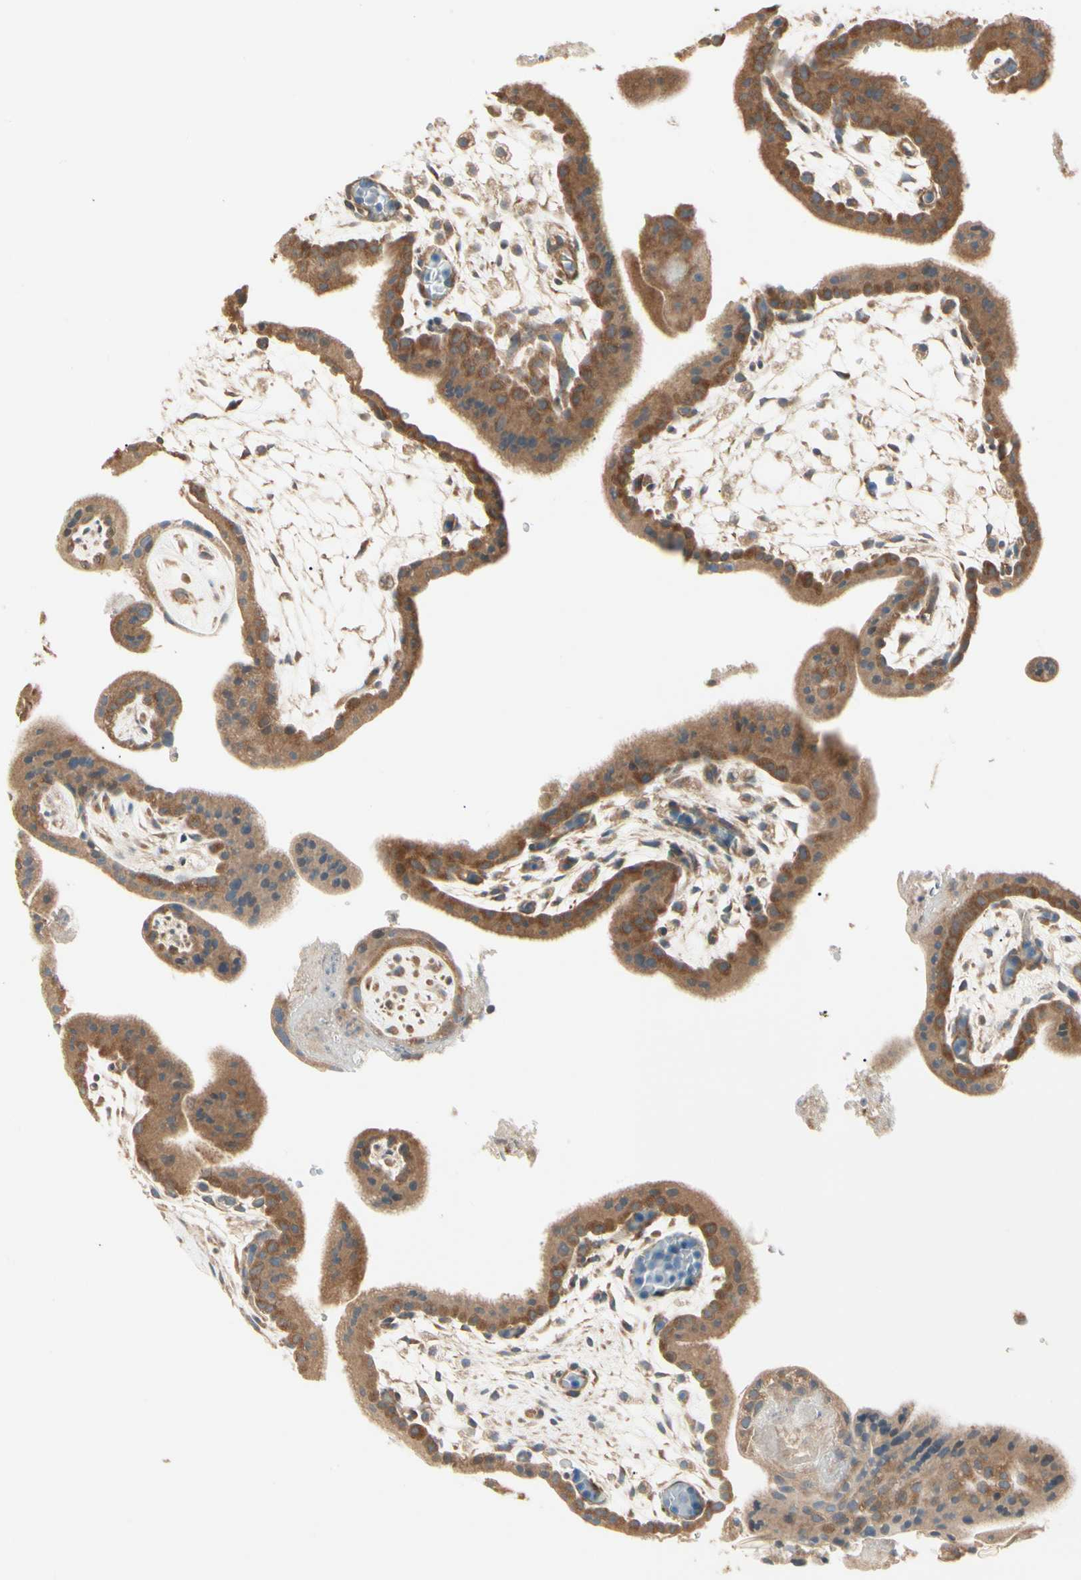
{"staining": {"intensity": "moderate", "quantity": ">75%", "location": "cytoplasmic/membranous"}, "tissue": "placenta", "cell_type": "Trophoblastic cells", "image_type": "normal", "snomed": [{"axis": "morphology", "description": "Normal tissue, NOS"}, {"axis": "topography", "description": "Placenta"}], "caption": "Immunohistochemistry histopathology image of normal placenta: human placenta stained using immunohistochemistry (IHC) demonstrates medium levels of moderate protein expression localized specifically in the cytoplasmic/membranous of trophoblastic cells, appearing as a cytoplasmic/membranous brown color.", "gene": "IRAG1", "patient": {"sex": "female", "age": 35}}